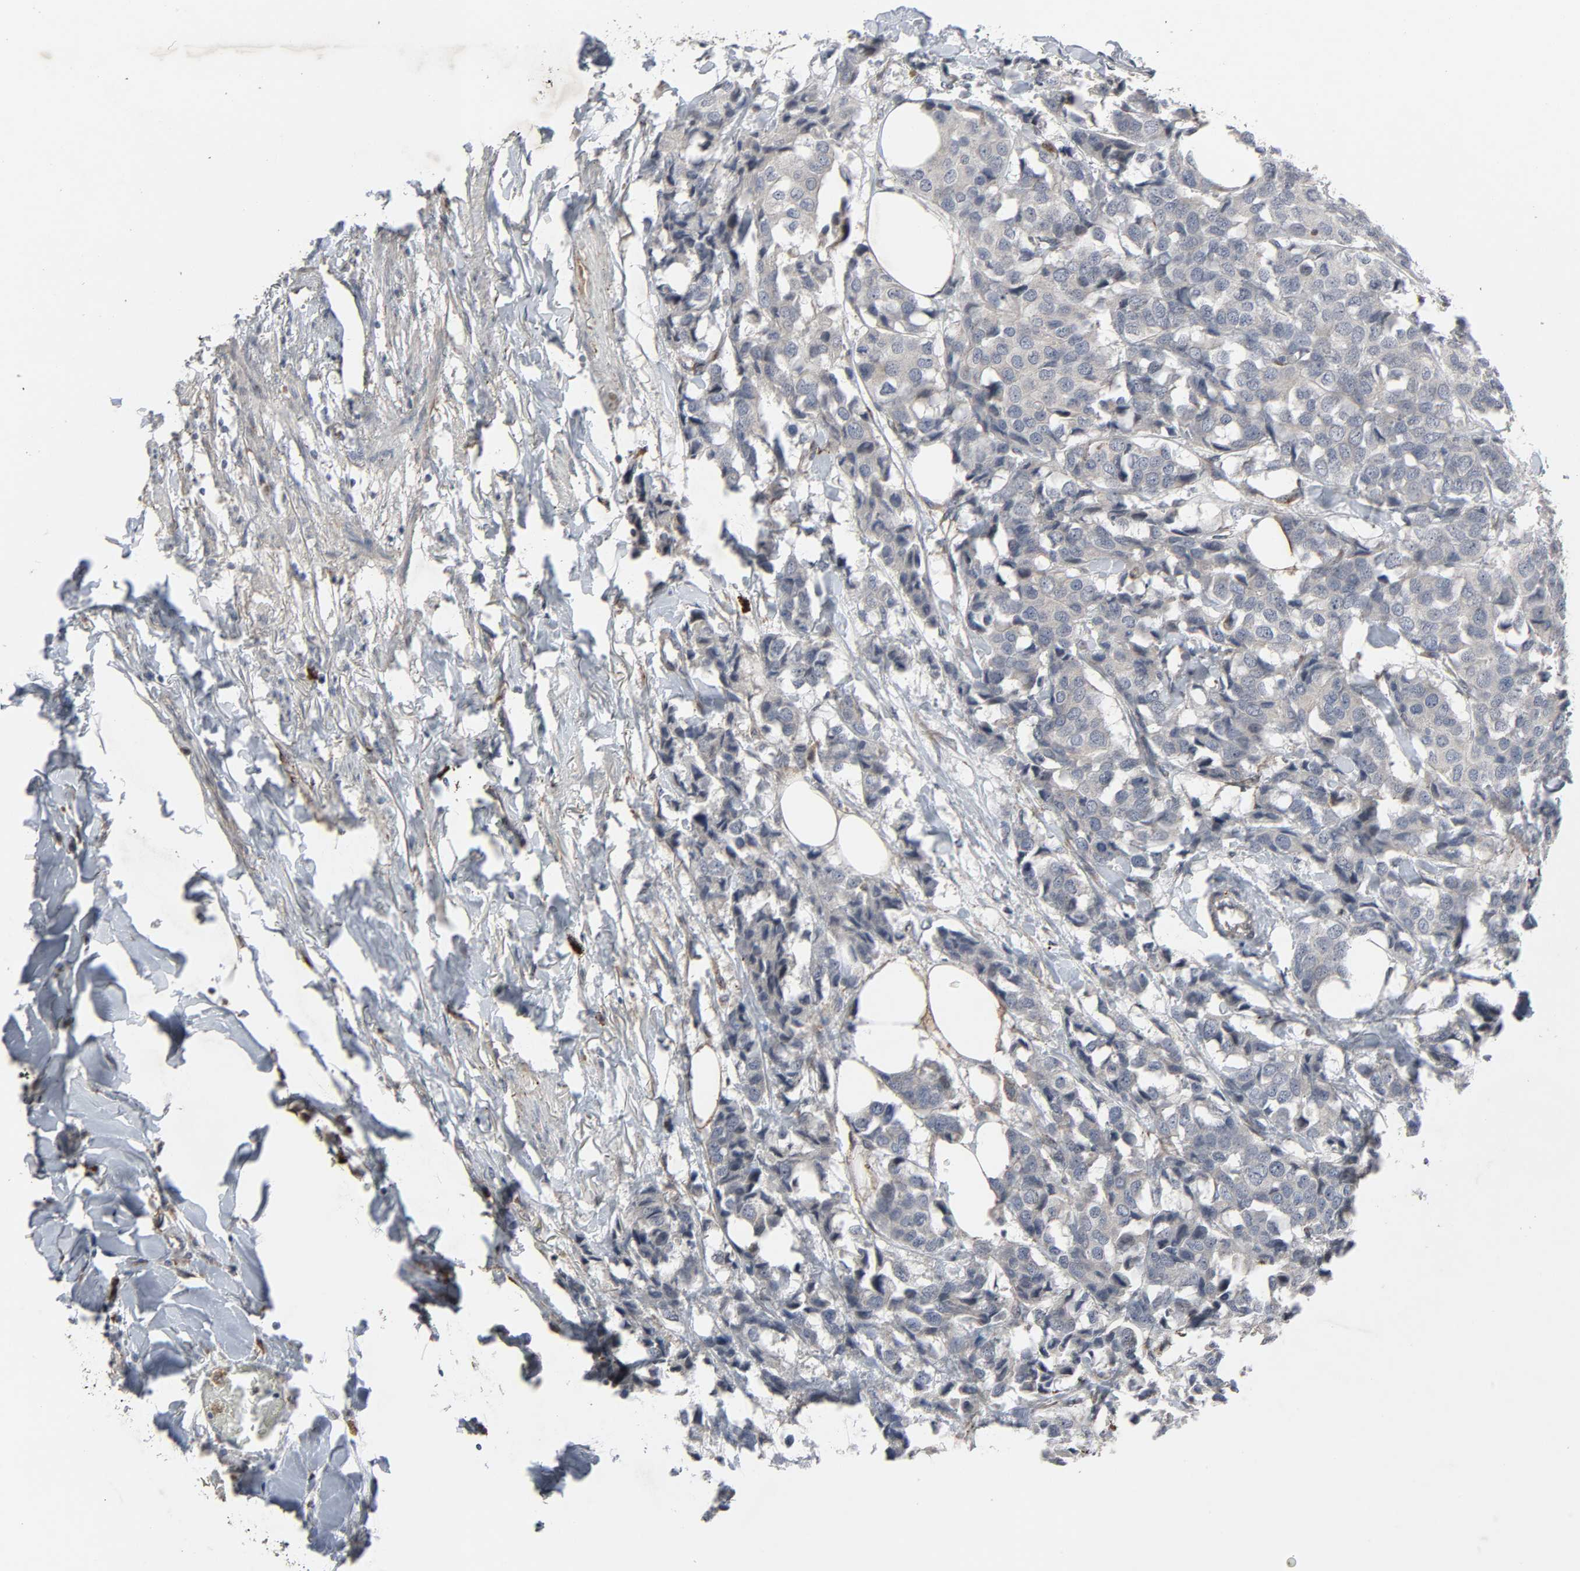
{"staining": {"intensity": "weak", "quantity": ">75%", "location": "cytoplasmic/membranous"}, "tissue": "breast cancer", "cell_type": "Tumor cells", "image_type": "cancer", "snomed": [{"axis": "morphology", "description": "Duct carcinoma"}, {"axis": "topography", "description": "Breast"}], "caption": "About >75% of tumor cells in breast cancer reveal weak cytoplasmic/membranous protein expression as visualized by brown immunohistochemical staining.", "gene": "ADCY4", "patient": {"sex": "female", "age": 80}}